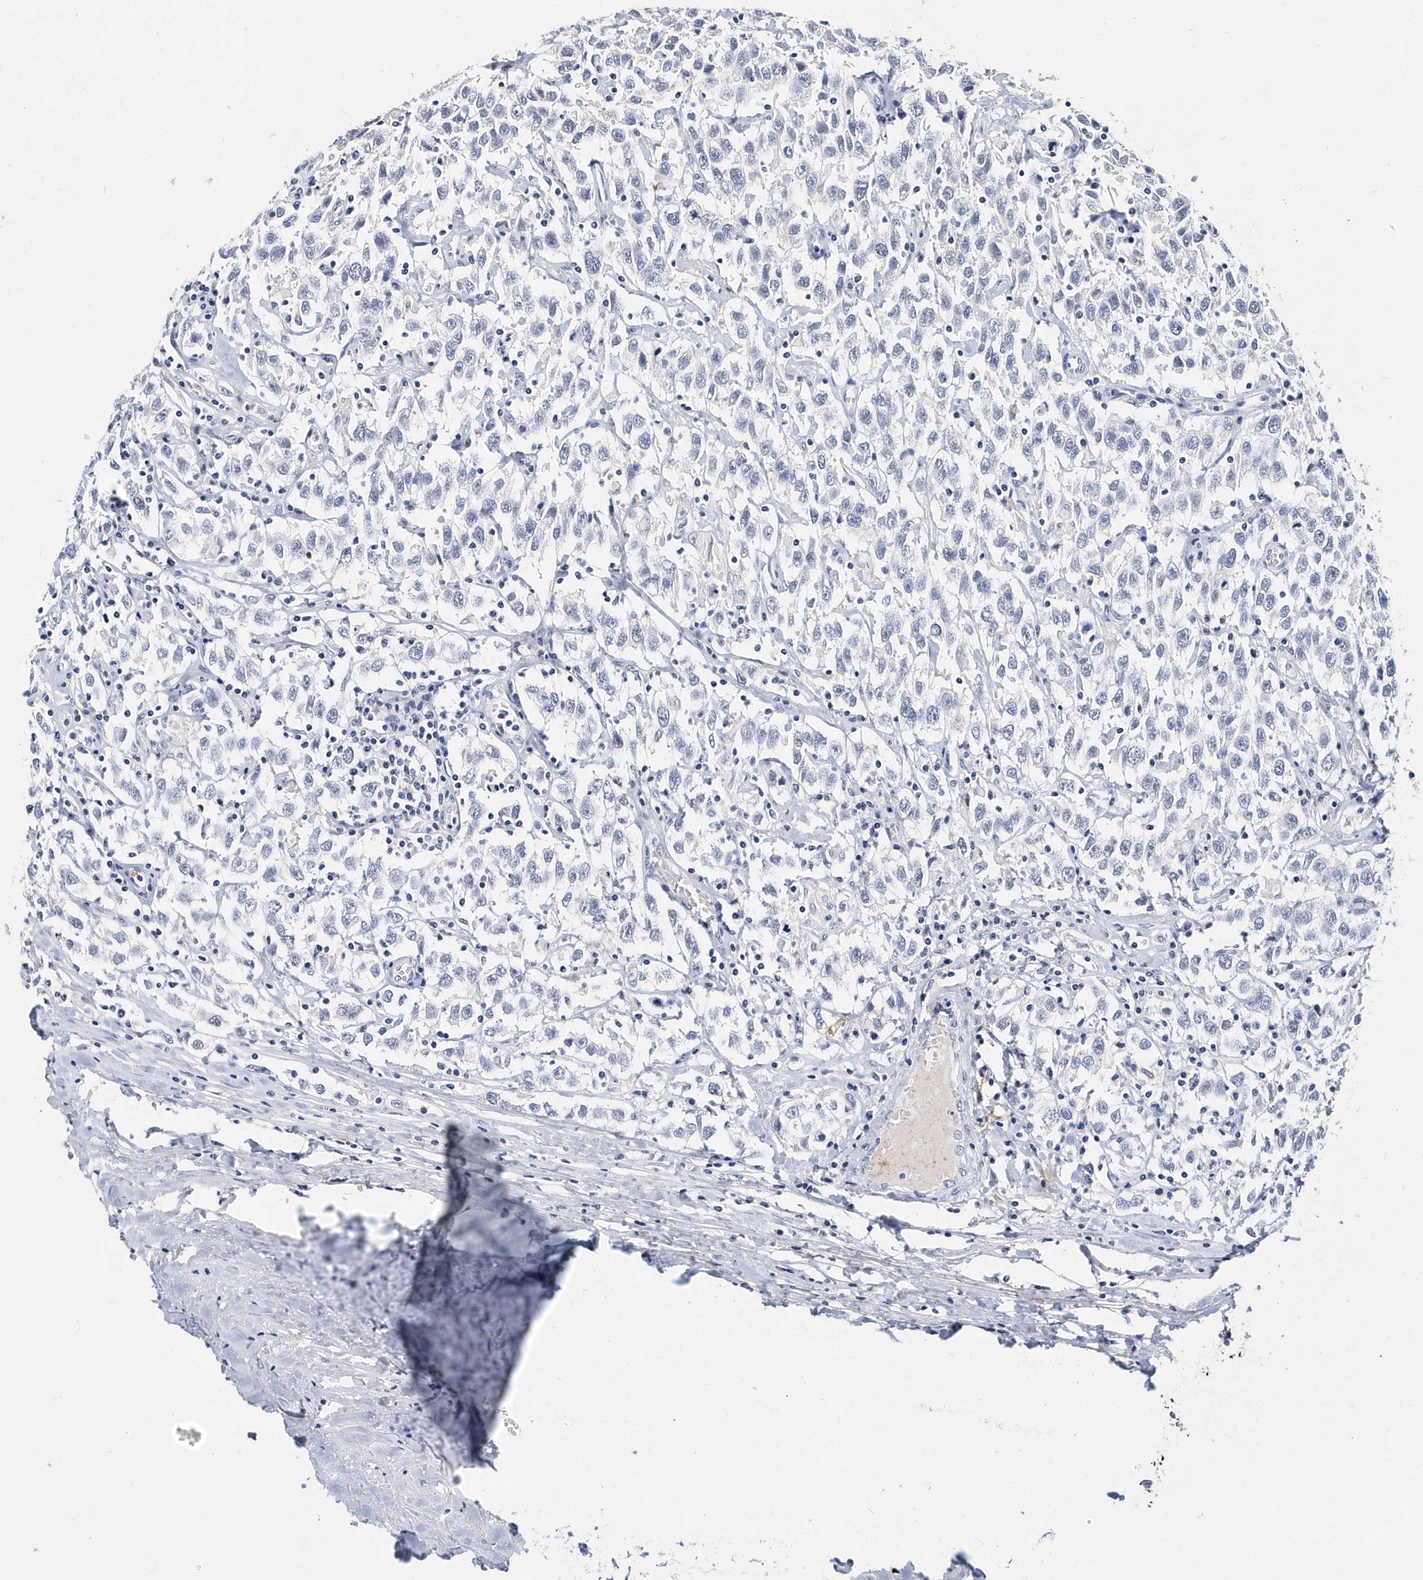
{"staining": {"intensity": "negative", "quantity": "none", "location": "none"}, "tissue": "testis cancer", "cell_type": "Tumor cells", "image_type": "cancer", "snomed": [{"axis": "morphology", "description": "Seminoma, NOS"}, {"axis": "topography", "description": "Testis"}], "caption": "IHC of testis seminoma displays no staining in tumor cells. Brightfield microscopy of IHC stained with DAB (brown) and hematoxylin (blue), captured at high magnification.", "gene": "ITGA2B", "patient": {"sex": "male", "age": 41}}